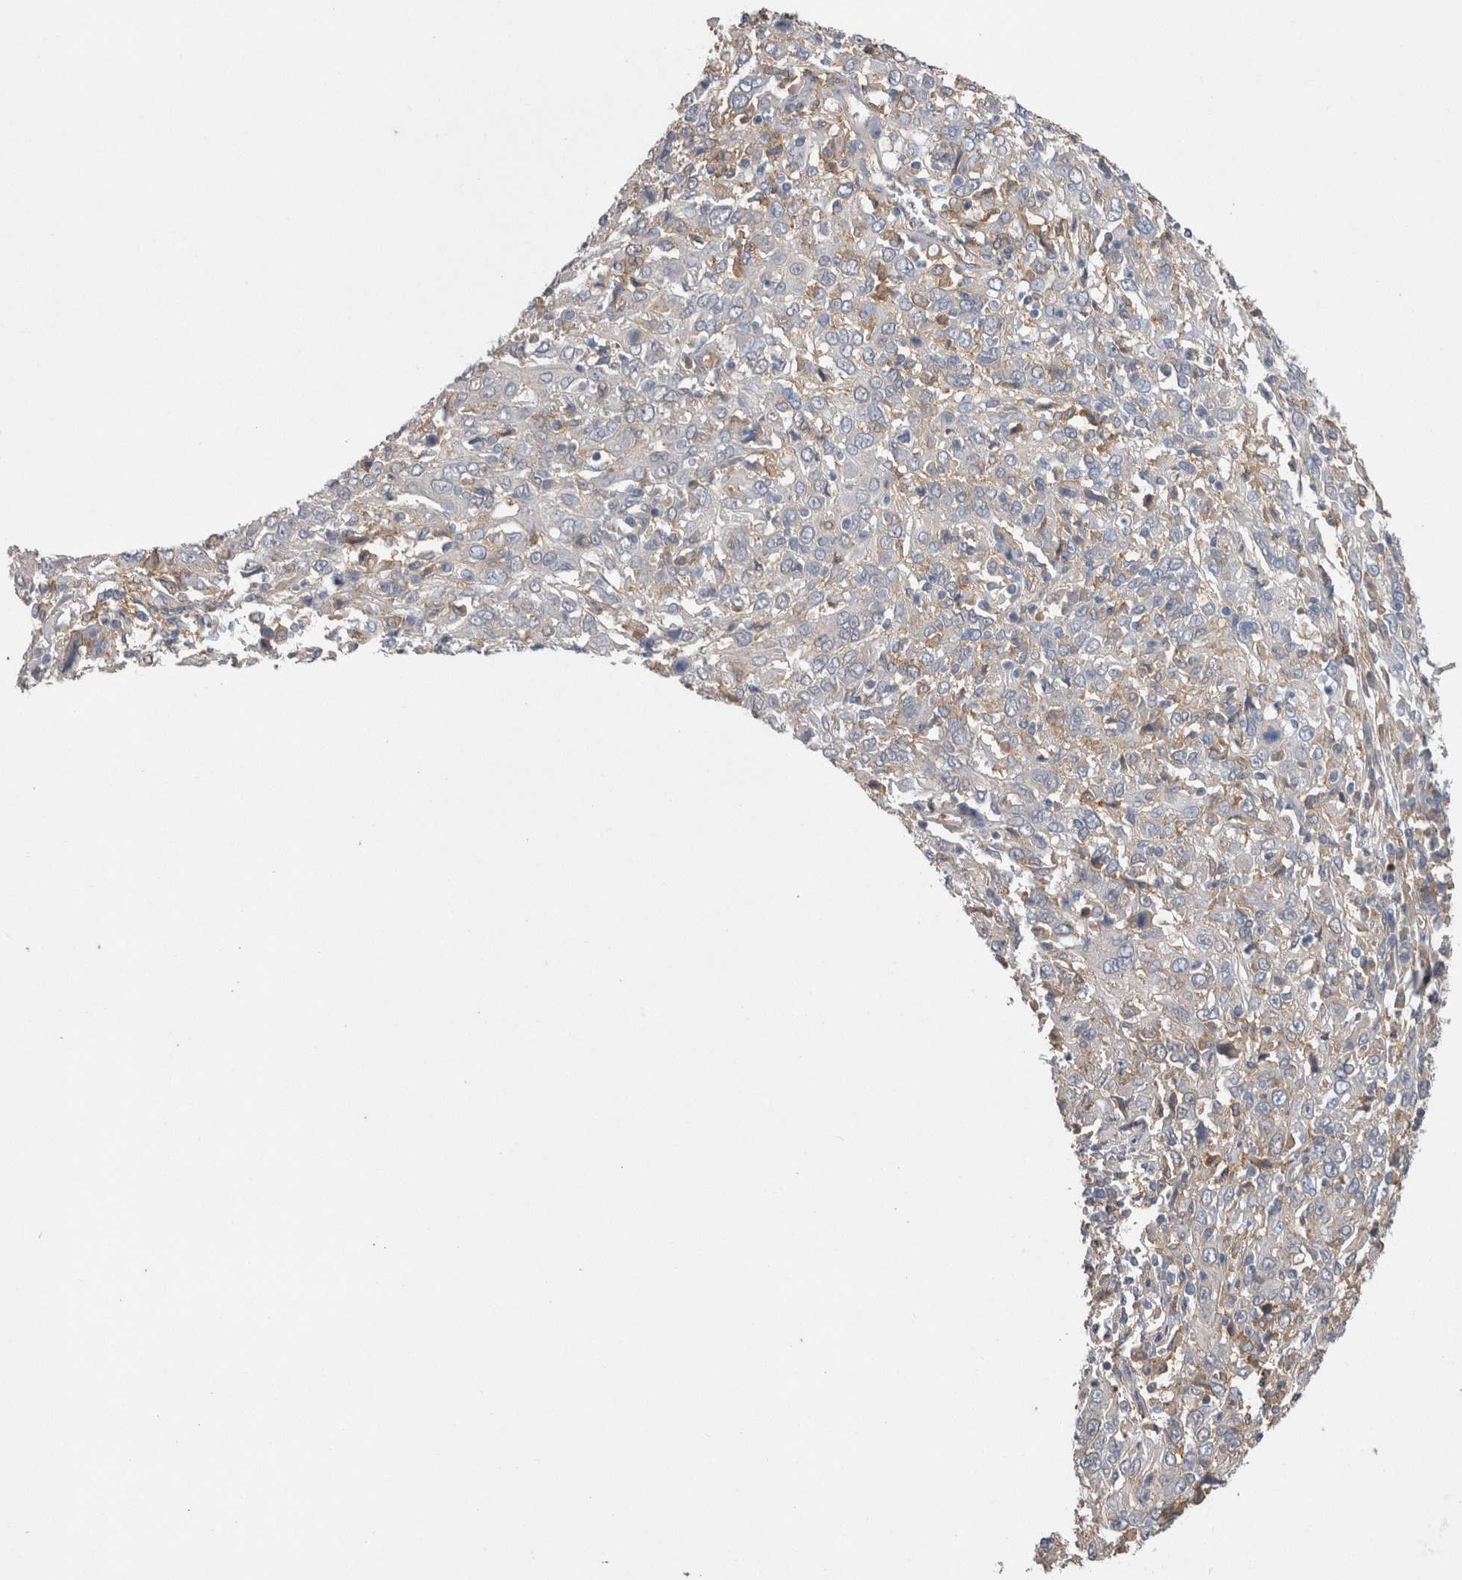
{"staining": {"intensity": "negative", "quantity": "none", "location": "none"}, "tissue": "cervical cancer", "cell_type": "Tumor cells", "image_type": "cancer", "snomed": [{"axis": "morphology", "description": "Squamous cell carcinoma, NOS"}, {"axis": "topography", "description": "Cervix"}], "caption": "Tumor cells are negative for protein expression in human cervical cancer (squamous cell carcinoma).", "gene": "NECTIN2", "patient": {"sex": "female", "age": 46}}